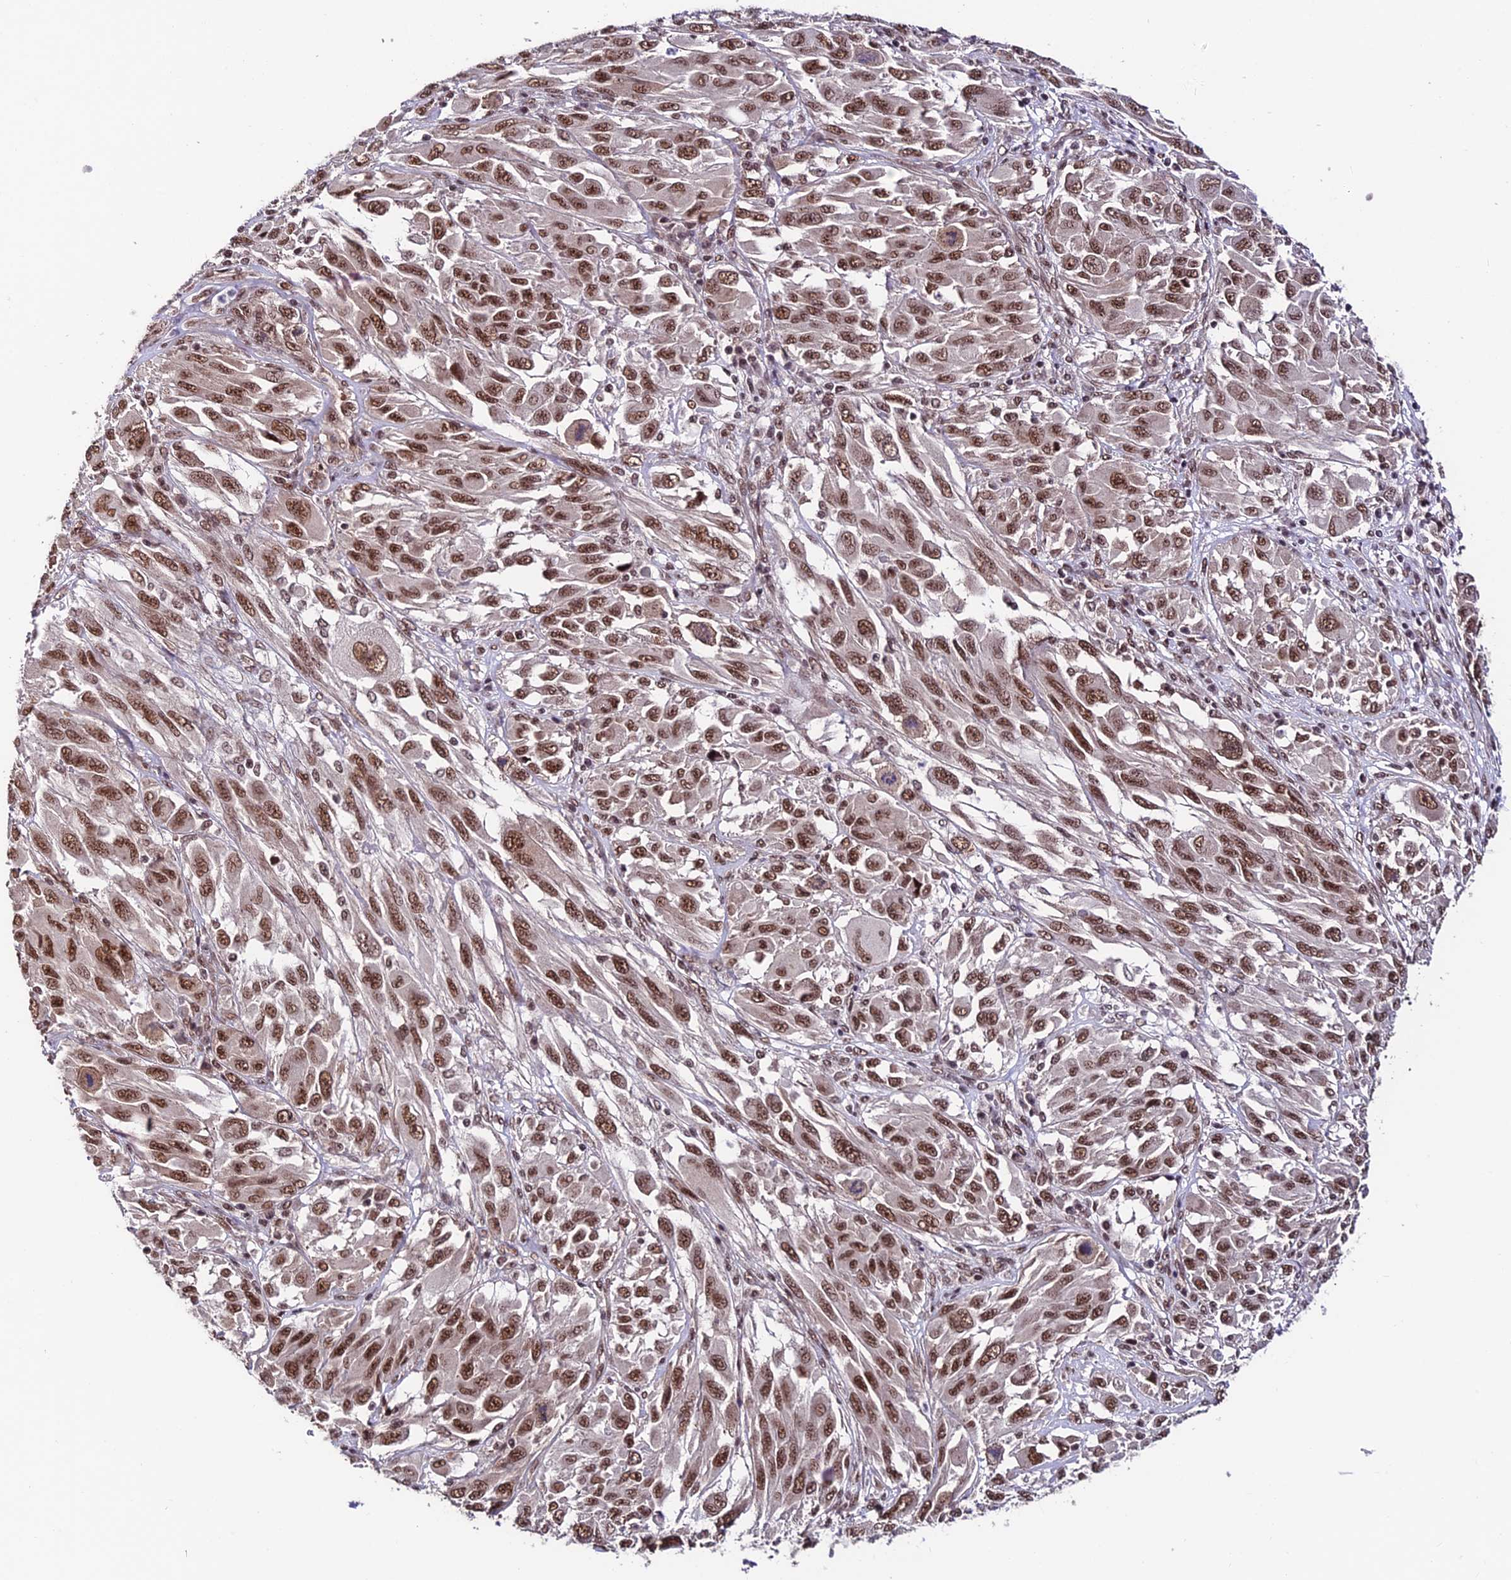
{"staining": {"intensity": "strong", "quantity": ">75%", "location": "nuclear"}, "tissue": "melanoma", "cell_type": "Tumor cells", "image_type": "cancer", "snomed": [{"axis": "morphology", "description": "Malignant melanoma, NOS"}, {"axis": "topography", "description": "Skin"}], "caption": "This photomicrograph shows malignant melanoma stained with immunohistochemistry (IHC) to label a protein in brown. The nuclear of tumor cells show strong positivity for the protein. Nuclei are counter-stained blue.", "gene": "RBM42", "patient": {"sex": "female", "age": 91}}